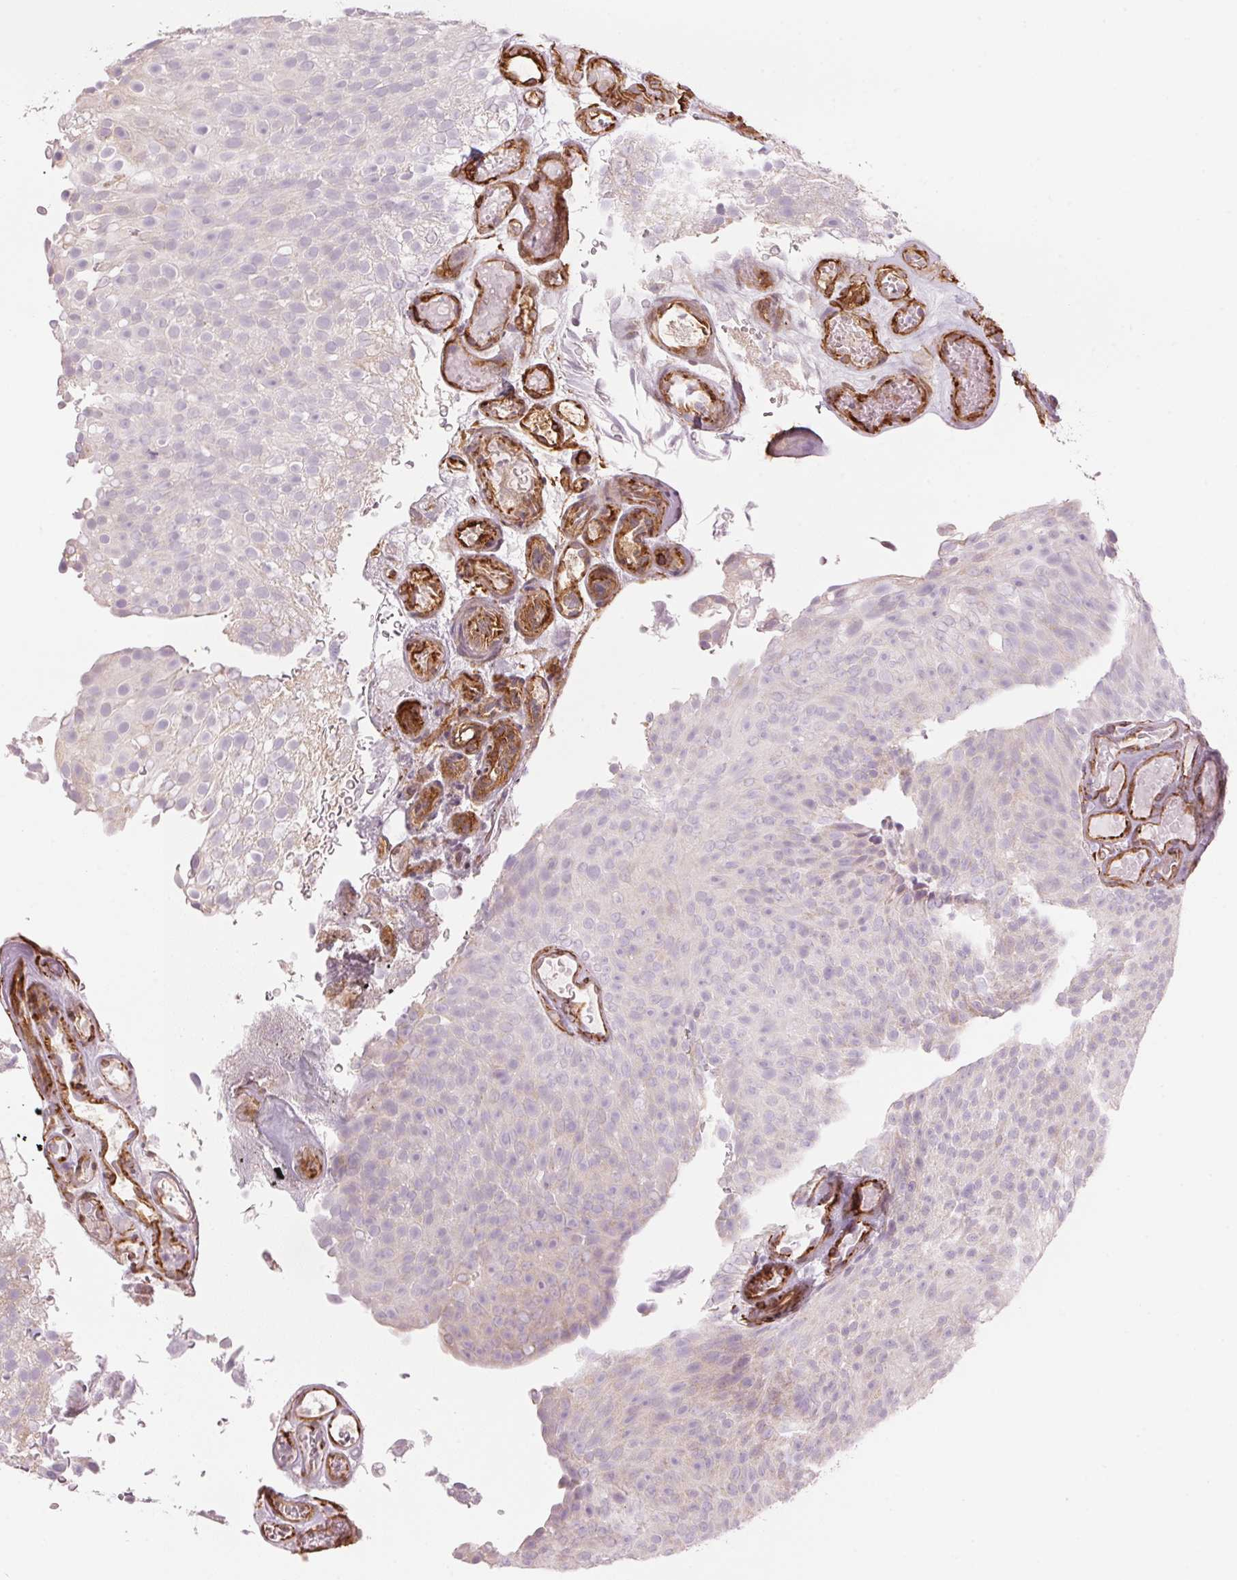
{"staining": {"intensity": "negative", "quantity": "none", "location": "none"}, "tissue": "urothelial cancer", "cell_type": "Tumor cells", "image_type": "cancer", "snomed": [{"axis": "morphology", "description": "Urothelial carcinoma, Low grade"}, {"axis": "topography", "description": "Urinary bladder"}], "caption": "Immunohistochemistry (IHC) of urothelial carcinoma (low-grade) shows no positivity in tumor cells. (Stains: DAB immunohistochemistry (IHC) with hematoxylin counter stain, Microscopy: brightfield microscopy at high magnification).", "gene": "CLPS", "patient": {"sex": "male", "age": 78}}